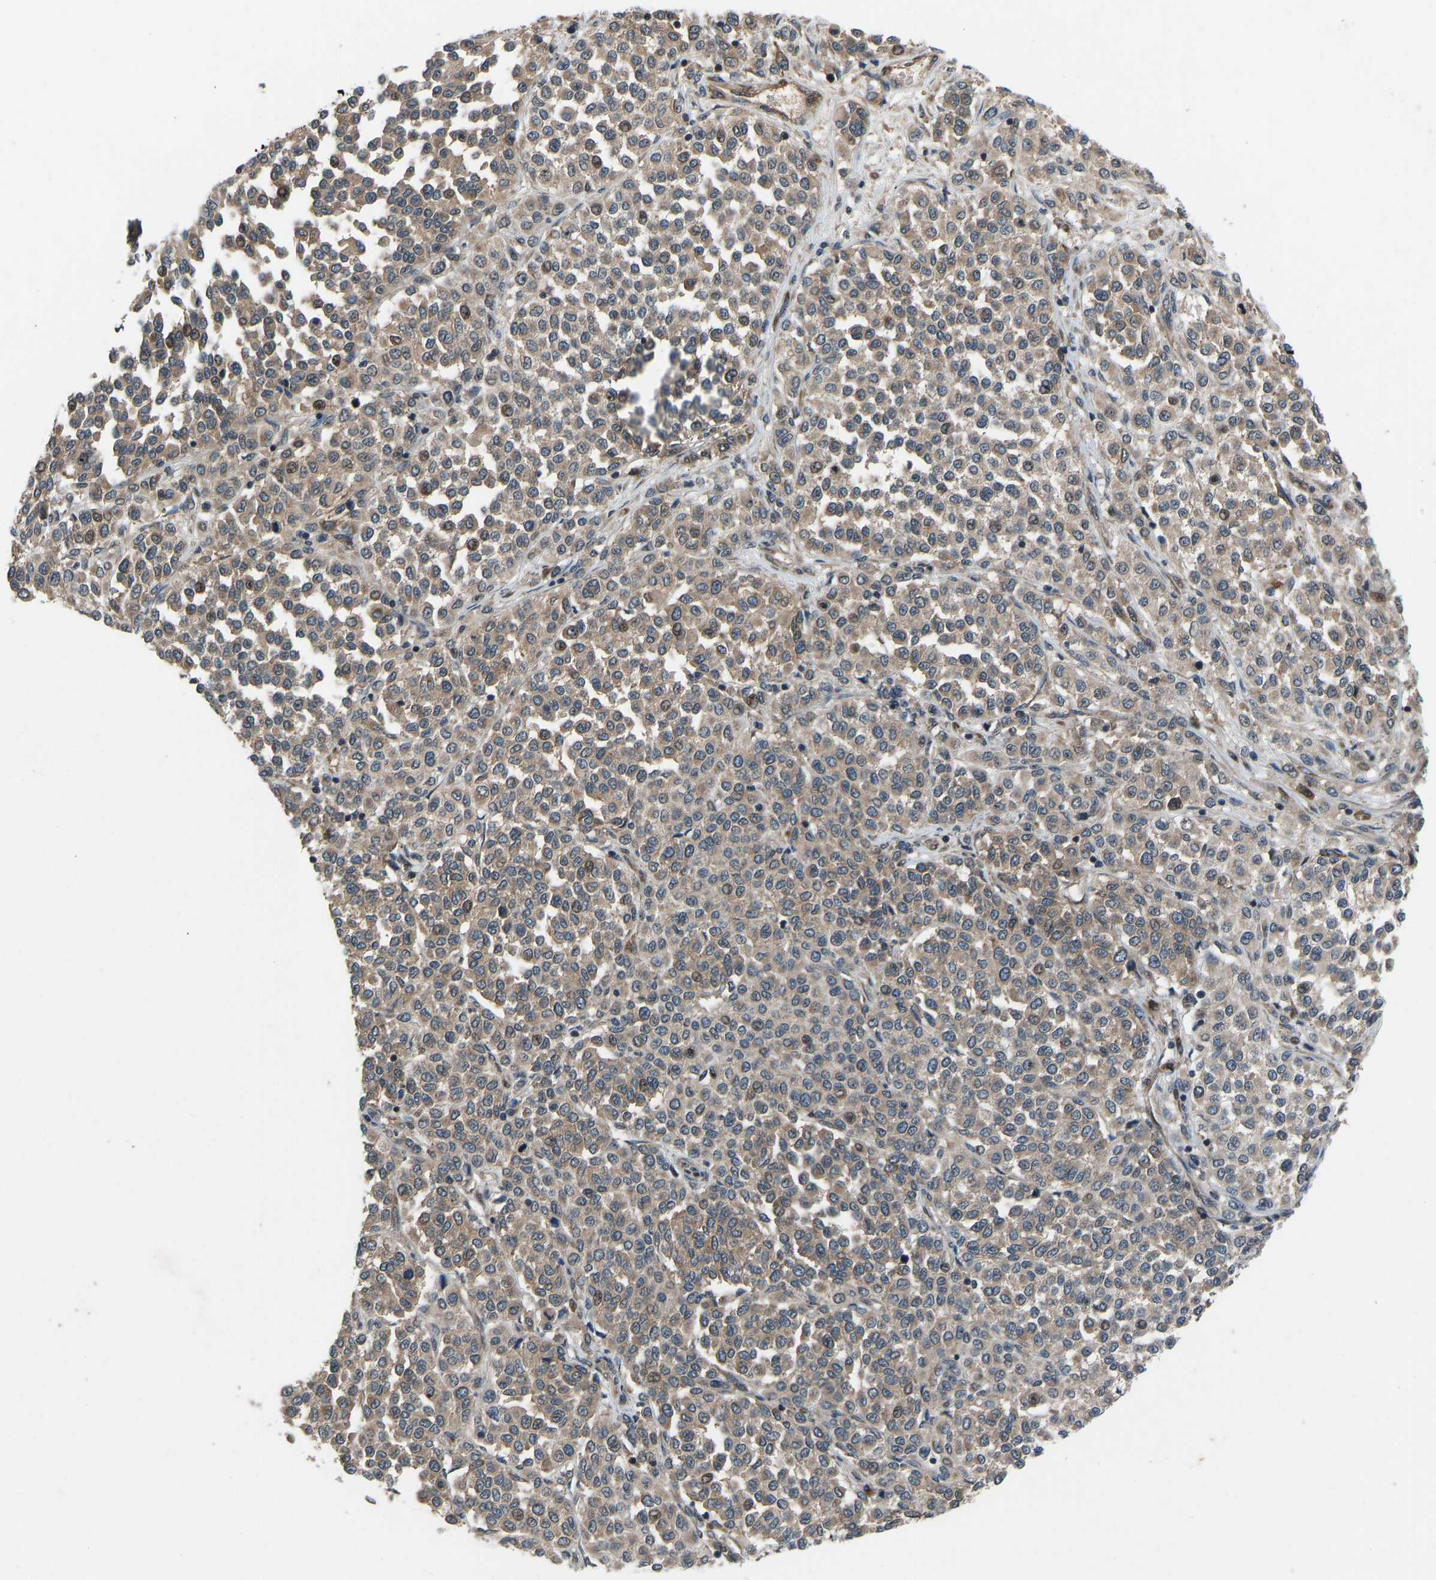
{"staining": {"intensity": "moderate", "quantity": ">75%", "location": "cytoplasmic/membranous"}, "tissue": "melanoma", "cell_type": "Tumor cells", "image_type": "cancer", "snomed": [{"axis": "morphology", "description": "Malignant melanoma, Metastatic site"}, {"axis": "topography", "description": "Pancreas"}], "caption": "An image of melanoma stained for a protein shows moderate cytoplasmic/membranous brown staining in tumor cells. (DAB (3,3'-diaminobenzidine) = brown stain, brightfield microscopy at high magnification).", "gene": "RLIM", "patient": {"sex": "female", "age": 30}}